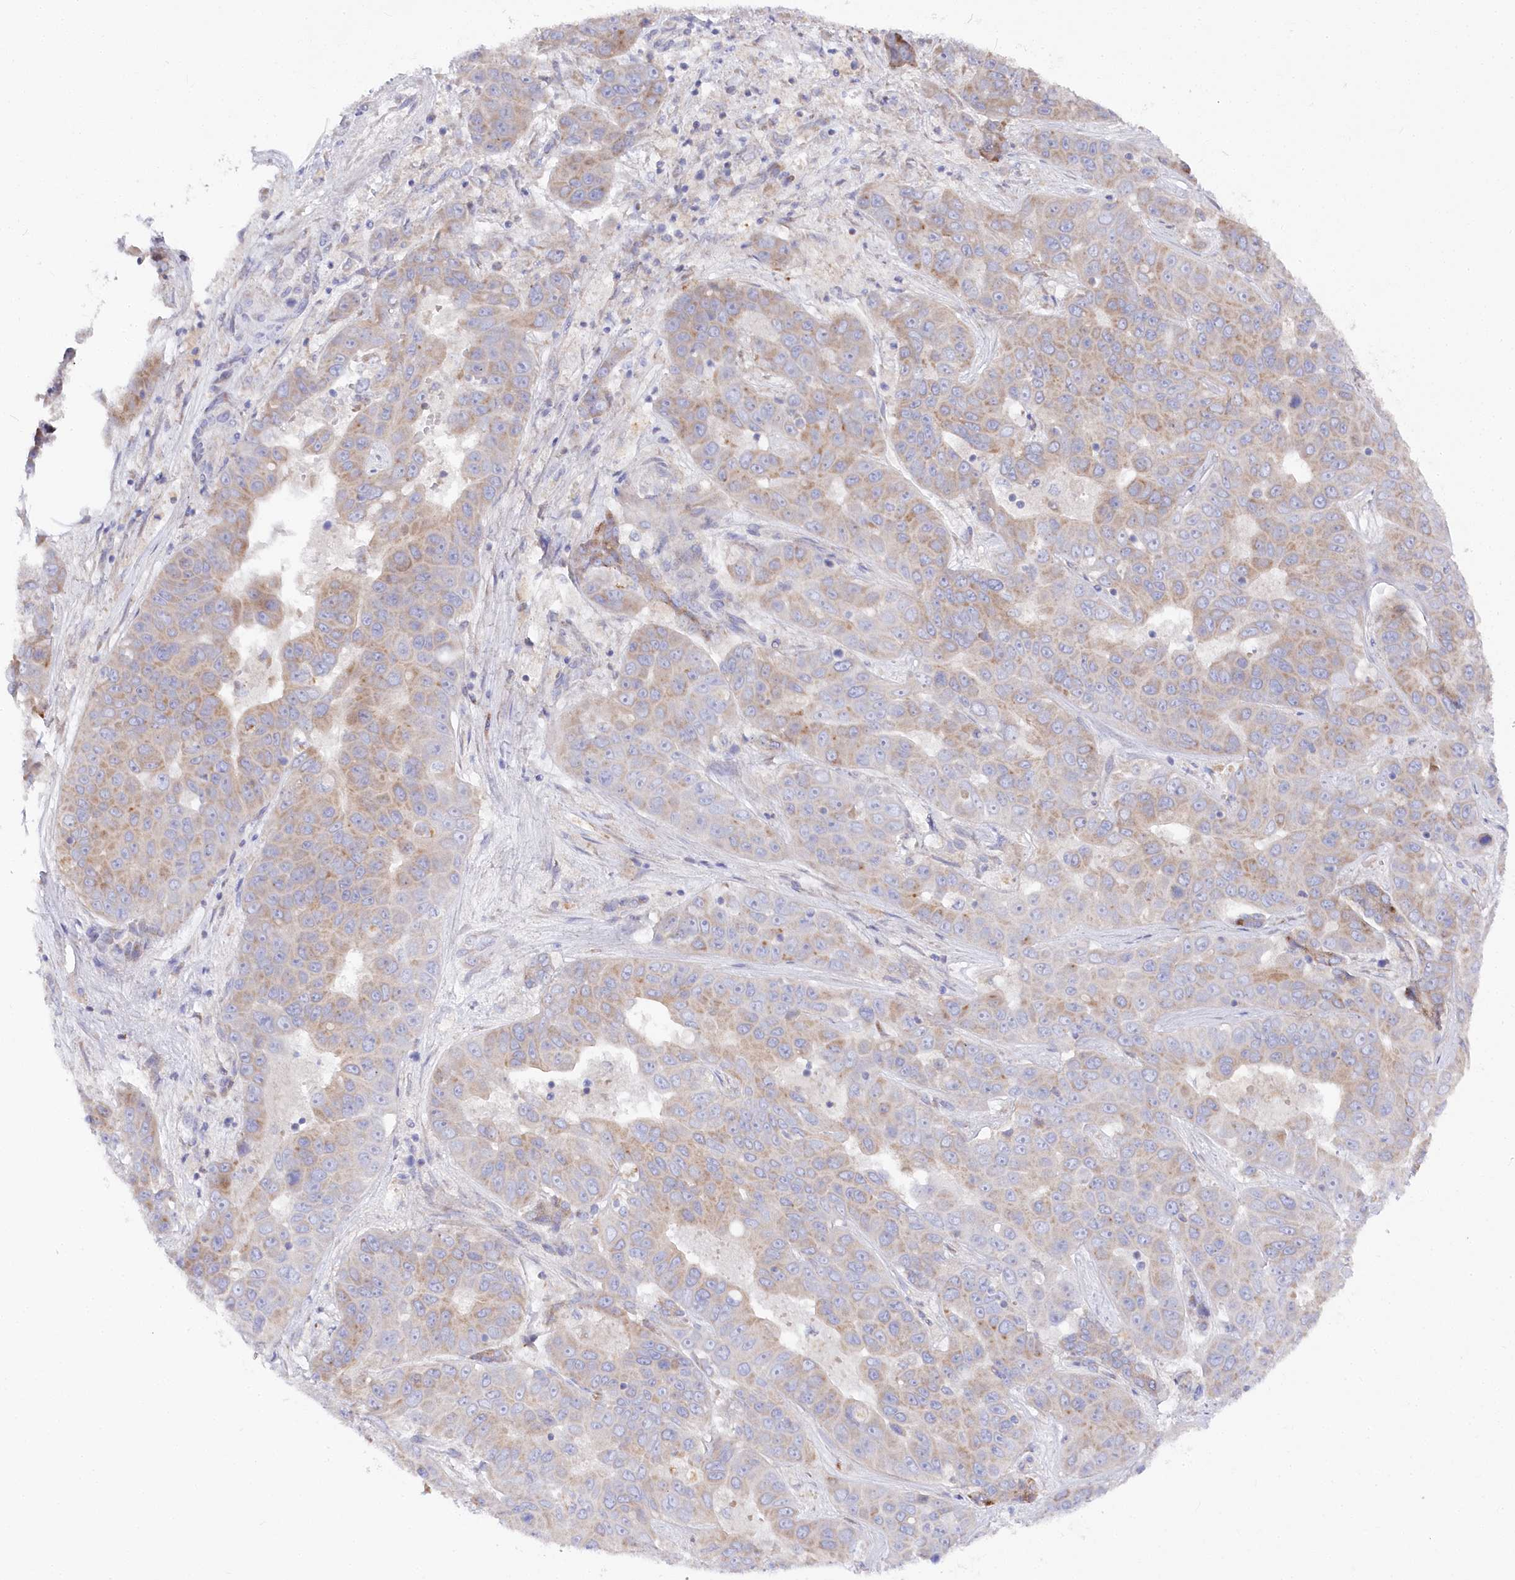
{"staining": {"intensity": "weak", "quantity": ">75%", "location": "cytoplasmic/membranous"}, "tissue": "liver cancer", "cell_type": "Tumor cells", "image_type": "cancer", "snomed": [{"axis": "morphology", "description": "Cholangiocarcinoma"}, {"axis": "topography", "description": "Liver"}], "caption": "The image reveals staining of liver cancer, revealing weak cytoplasmic/membranous protein expression (brown color) within tumor cells.", "gene": "POGLUT1", "patient": {"sex": "female", "age": 52}}